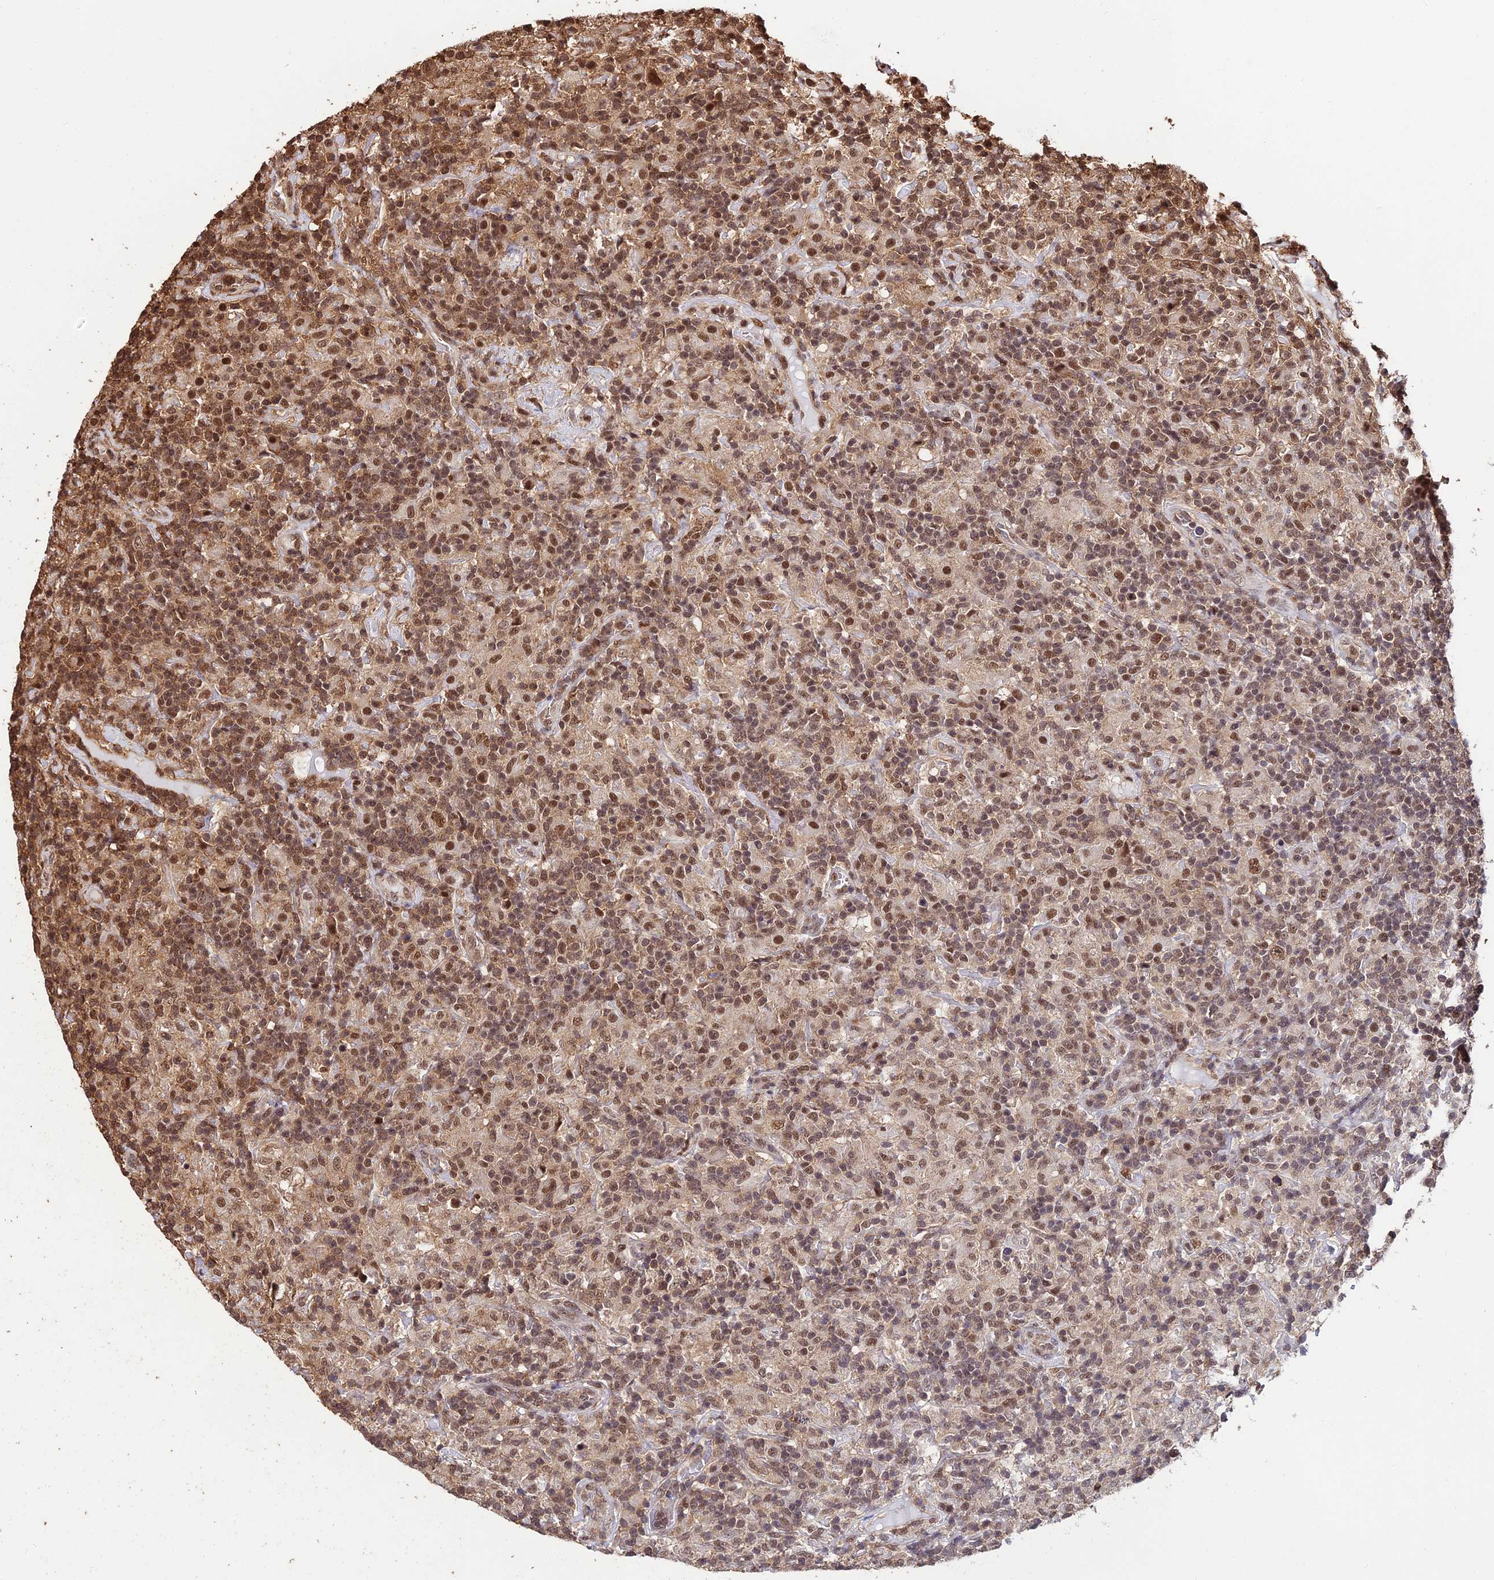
{"staining": {"intensity": "moderate", "quantity": ">75%", "location": "nuclear"}, "tissue": "lymphoma", "cell_type": "Tumor cells", "image_type": "cancer", "snomed": [{"axis": "morphology", "description": "Hodgkin's disease, NOS"}, {"axis": "topography", "description": "Lymph node"}], "caption": "Immunohistochemistry of human Hodgkin's disease exhibits medium levels of moderate nuclear positivity in approximately >75% of tumor cells. (Stains: DAB in brown, nuclei in blue, Microscopy: brightfield microscopy at high magnification).", "gene": "PPP4C", "patient": {"sex": "male", "age": 70}}